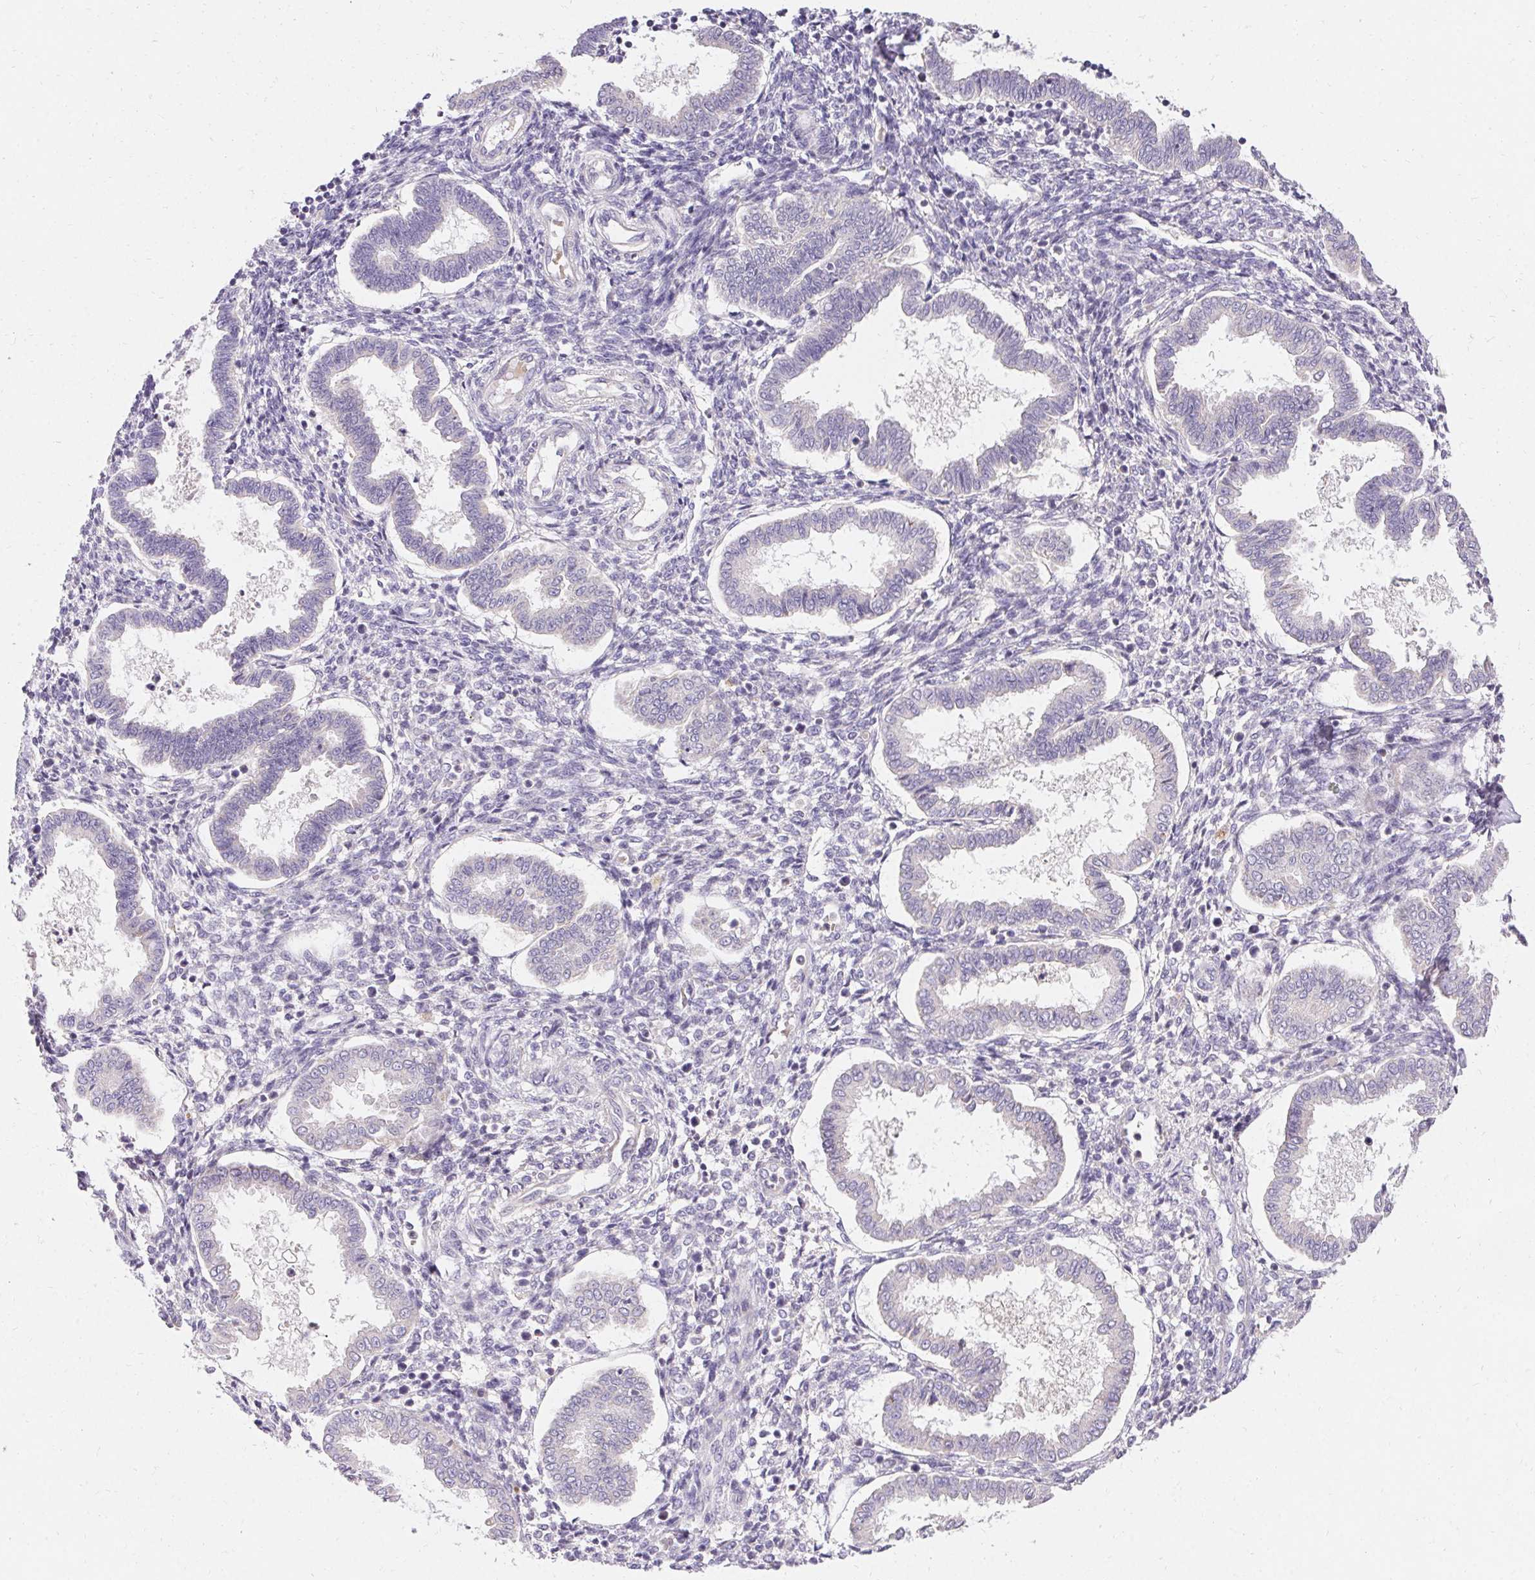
{"staining": {"intensity": "negative", "quantity": "none", "location": "none"}, "tissue": "endometrium", "cell_type": "Cells in endometrial stroma", "image_type": "normal", "snomed": [{"axis": "morphology", "description": "Normal tissue, NOS"}, {"axis": "topography", "description": "Endometrium"}], "caption": "This is an IHC photomicrograph of benign human endometrium. There is no positivity in cells in endometrial stroma.", "gene": "TRIP13", "patient": {"sex": "female", "age": 24}}